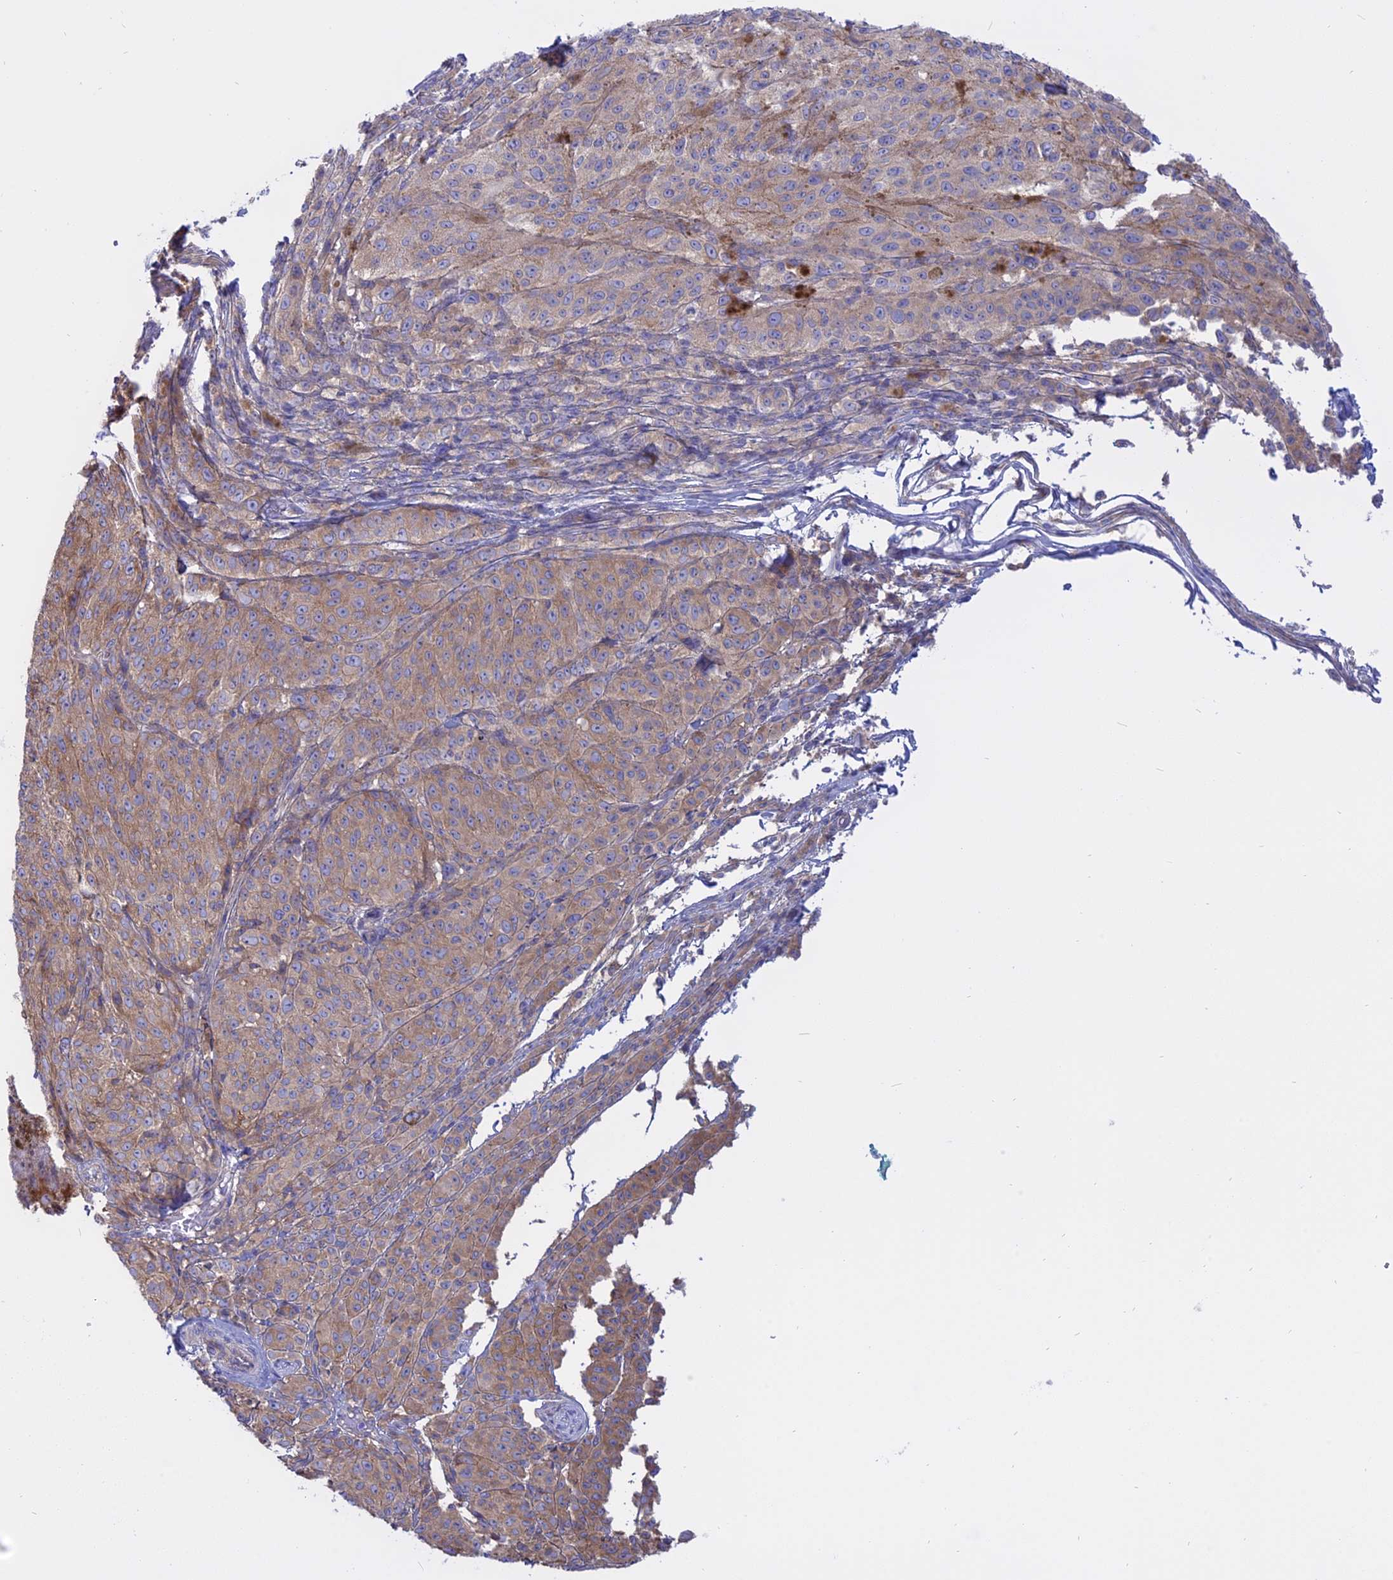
{"staining": {"intensity": "weak", "quantity": ">75%", "location": "cytoplasmic/membranous"}, "tissue": "melanoma", "cell_type": "Tumor cells", "image_type": "cancer", "snomed": [{"axis": "morphology", "description": "Malignant melanoma, NOS"}, {"axis": "topography", "description": "Skin"}], "caption": "The immunohistochemical stain shows weak cytoplasmic/membranous expression in tumor cells of malignant melanoma tissue.", "gene": "AHCYL1", "patient": {"sex": "female", "age": 52}}